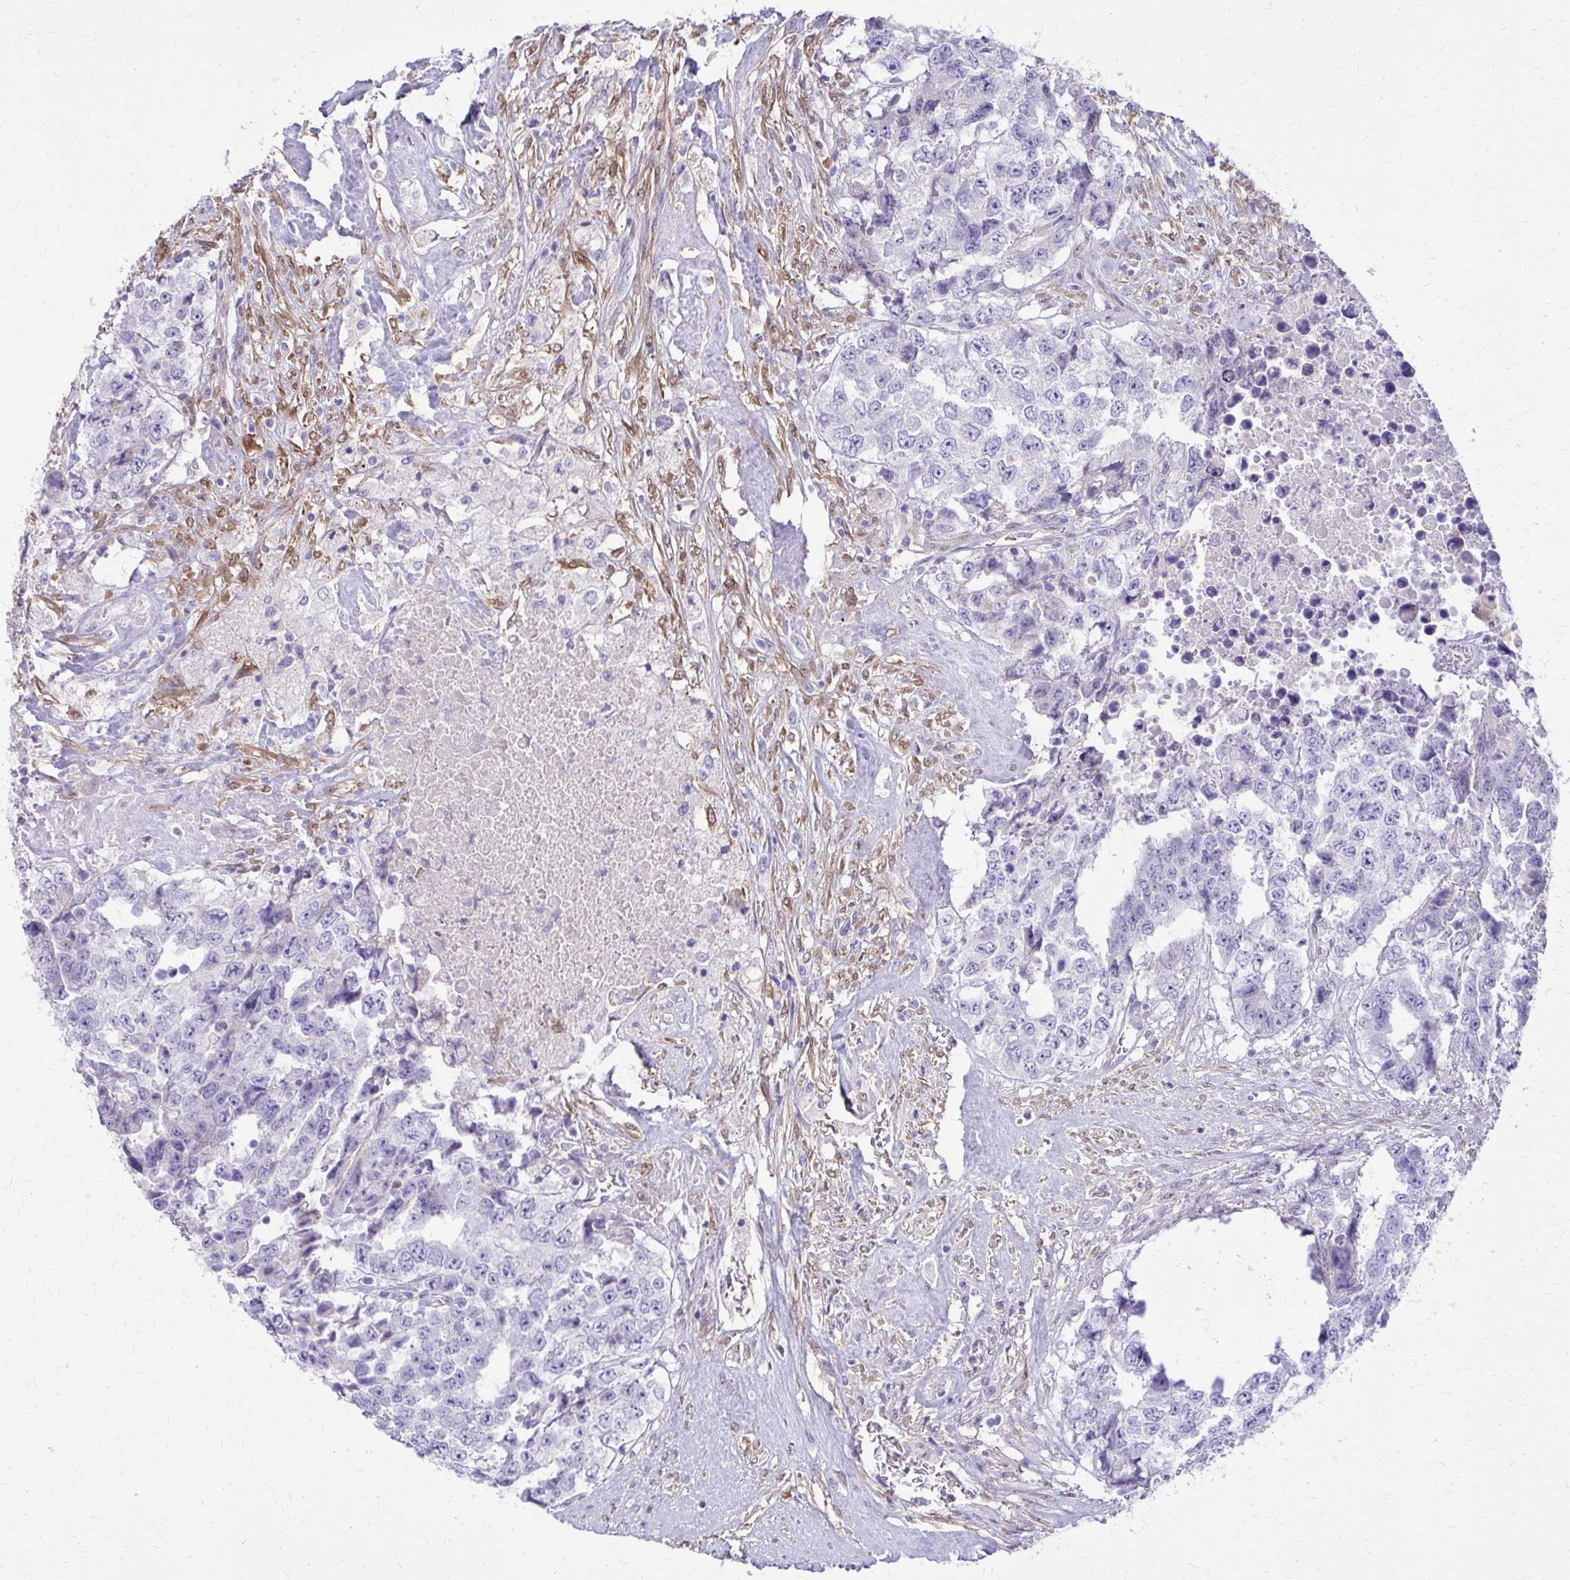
{"staining": {"intensity": "negative", "quantity": "none", "location": "none"}, "tissue": "testis cancer", "cell_type": "Tumor cells", "image_type": "cancer", "snomed": [{"axis": "morphology", "description": "Carcinoma, Embryonal, NOS"}, {"axis": "topography", "description": "Testis"}], "caption": "Testis cancer was stained to show a protein in brown. There is no significant expression in tumor cells. (DAB (3,3'-diaminobenzidine) IHC visualized using brightfield microscopy, high magnification).", "gene": "NNMT", "patient": {"sex": "male", "age": 24}}